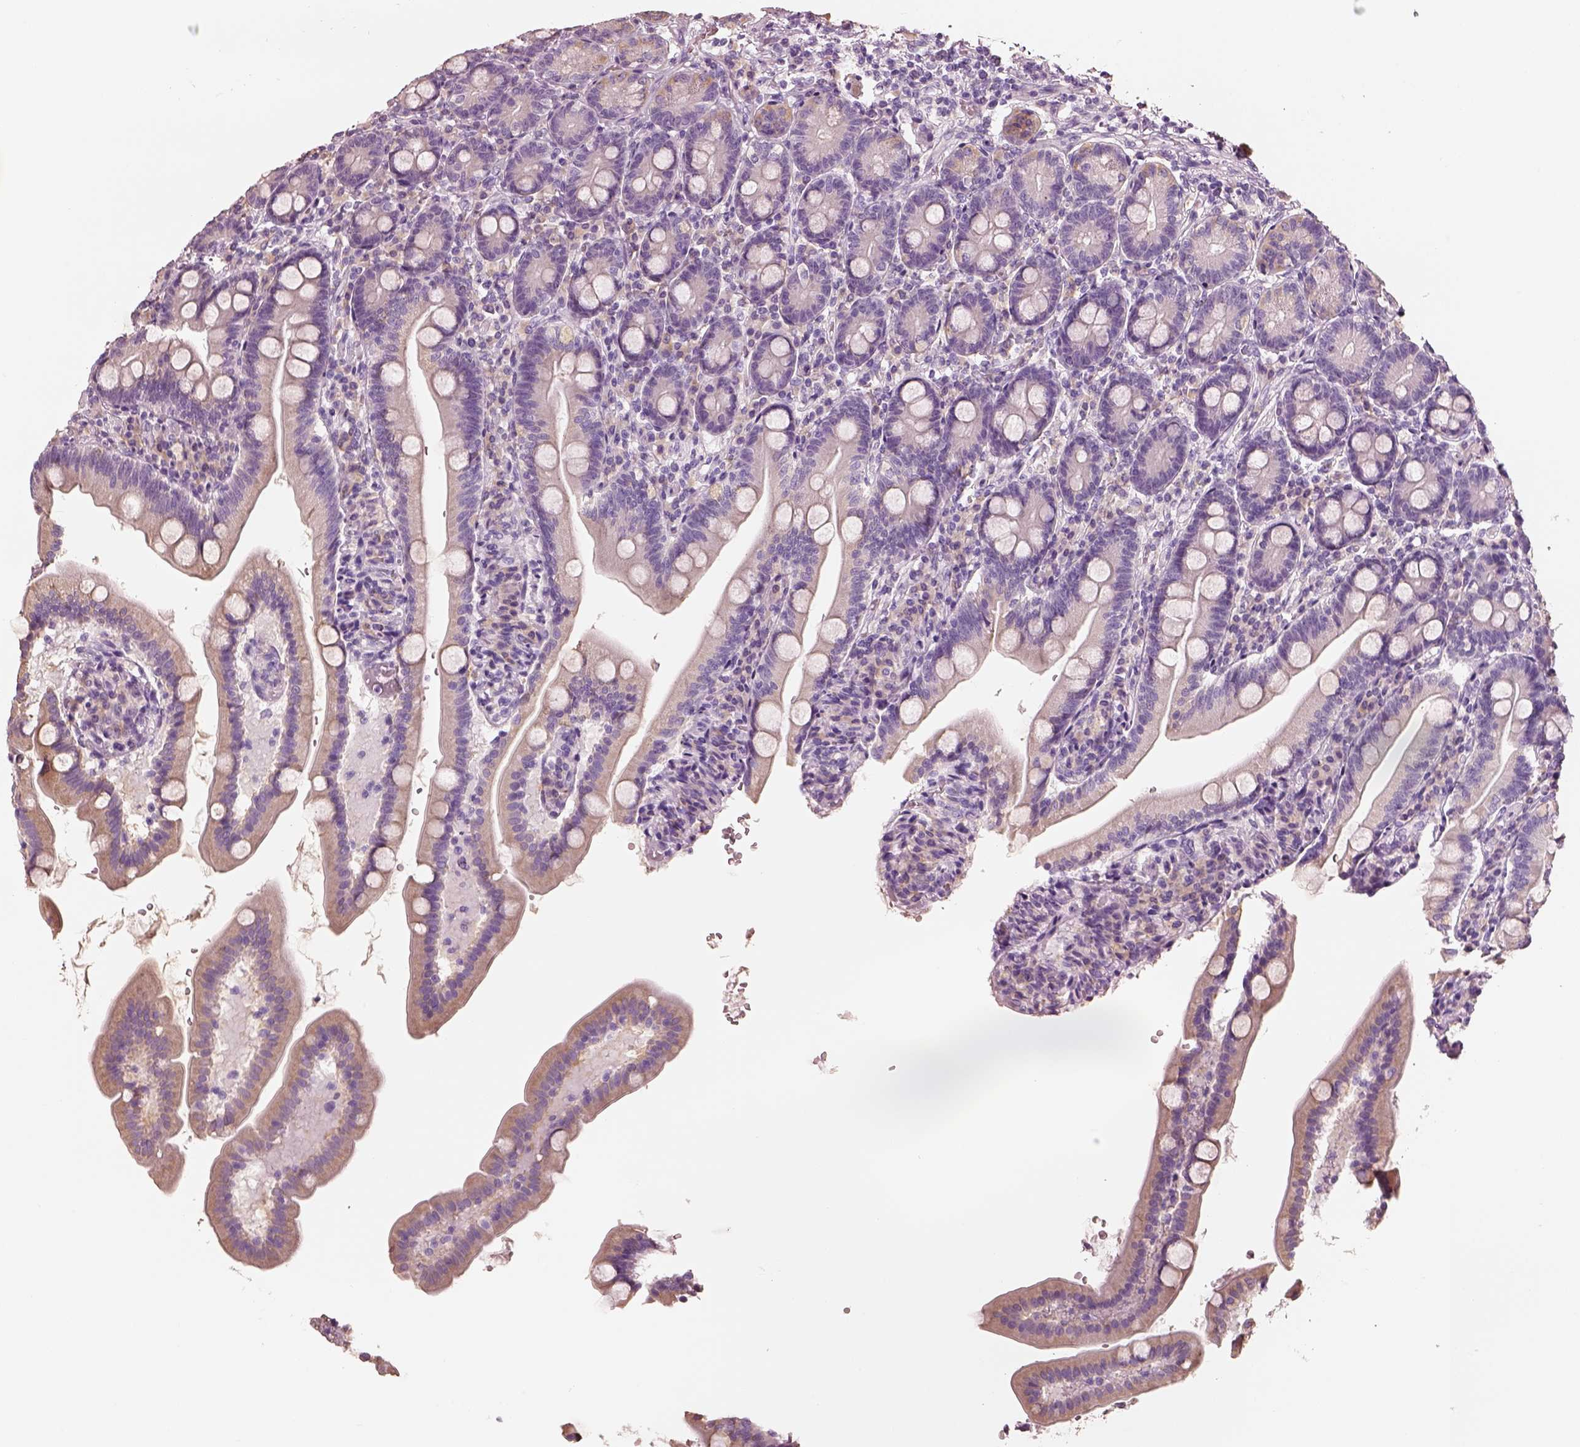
{"staining": {"intensity": "negative", "quantity": "none", "location": "none"}, "tissue": "duodenum", "cell_type": "Glandular cells", "image_type": "normal", "snomed": [{"axis": "morphology", "description": "Normal tissue, NOS"}, {"axis": "topography", "description": "Duodenum"}], "caption": "This image is of benign duodenum stained with immunohistochemistry to label a protein in brown with the nuclei are counter-stained blue. There is no staining in glandular cells. Nuclei are stained in blue.", "gene": "PNOC", "patient": {"sex": "female", "age": 67}}